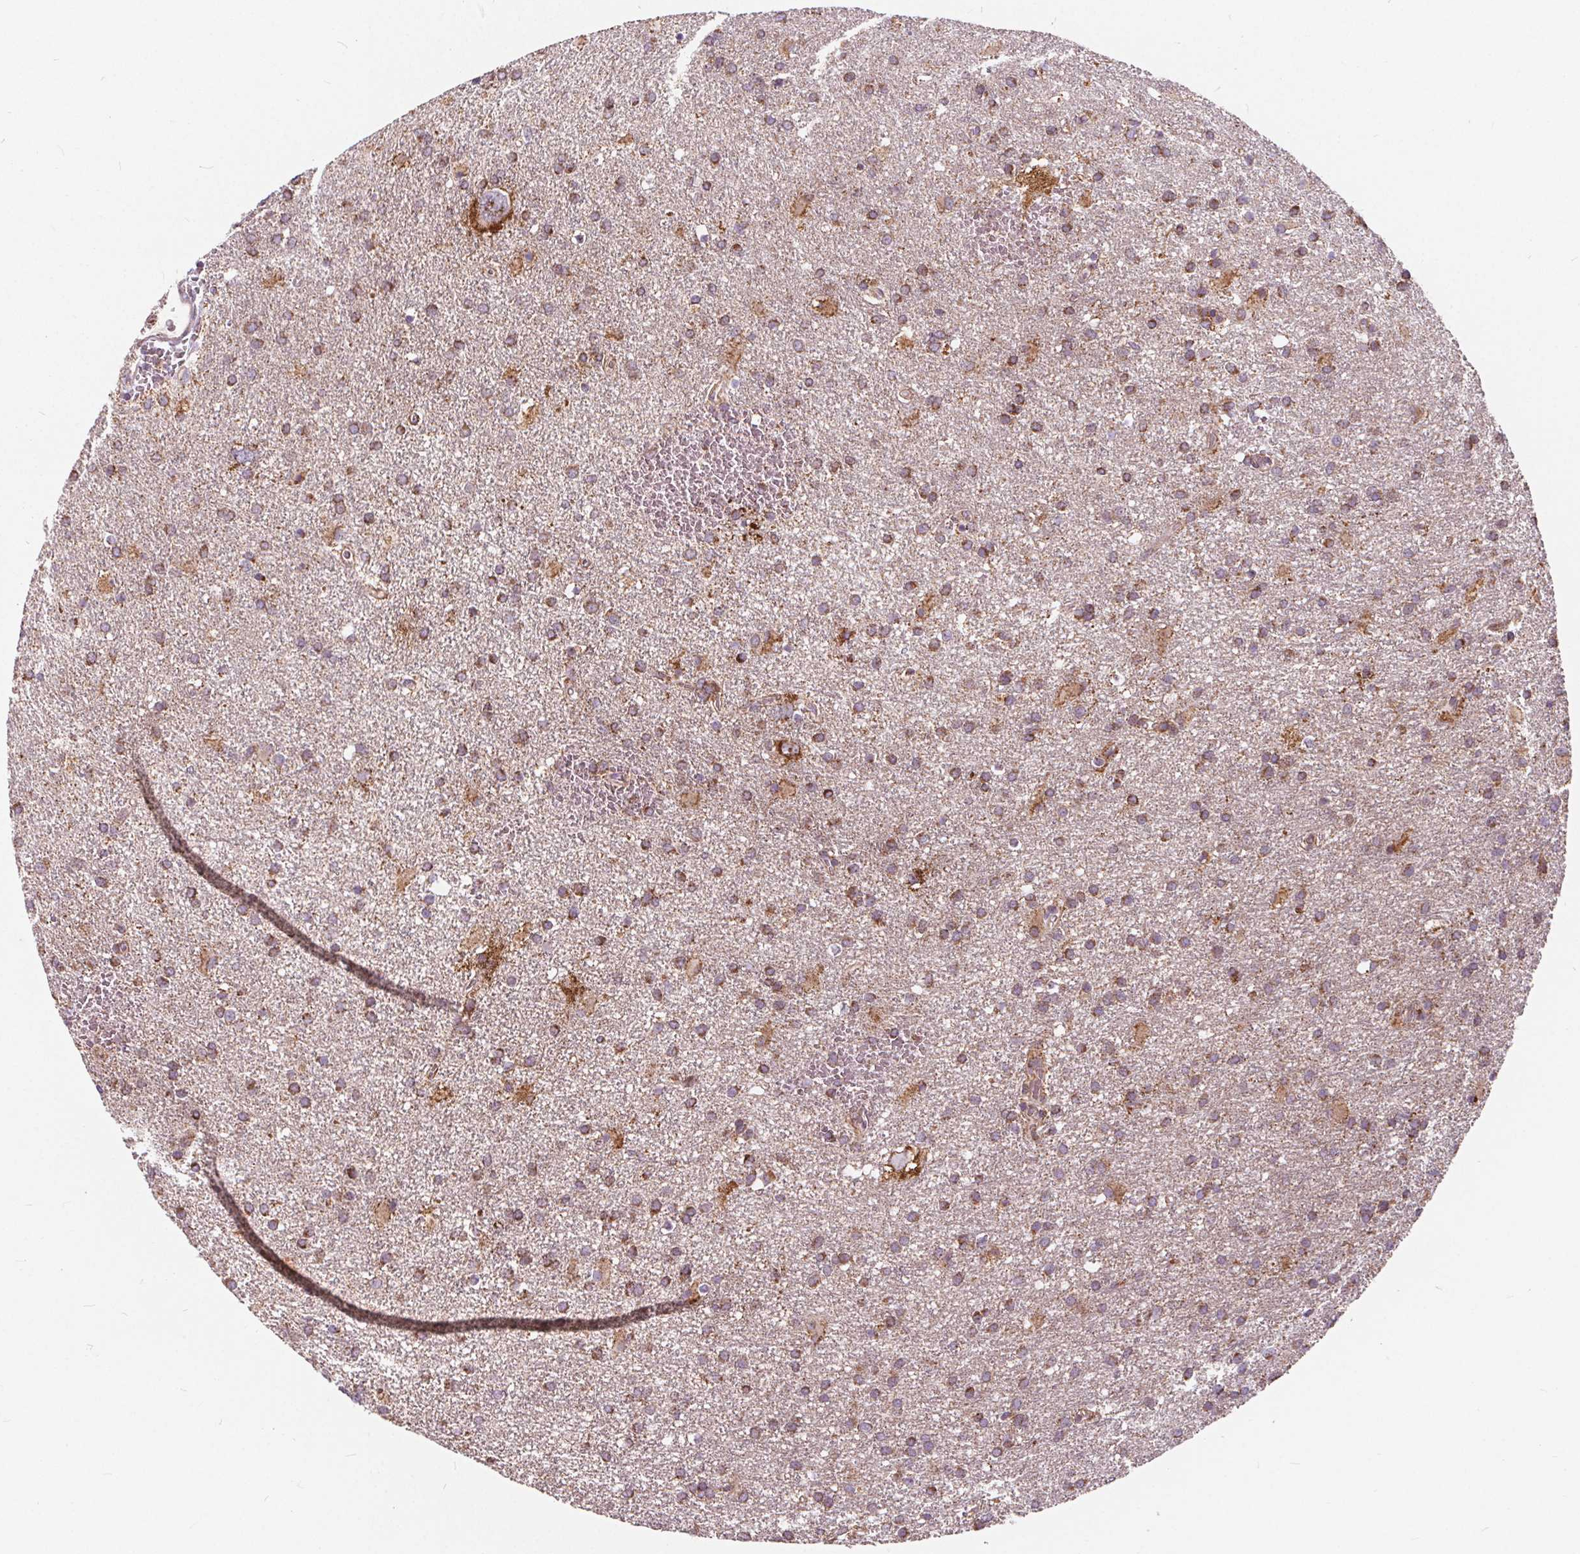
{"staining": {"intensity": "moderate", "quantity": ">75%", "location": "cytoplasmic/membranous"}, "tissue": "glioma", "cell_type": "Tumor cells", "image_type": "cancer", "snomed": [{"axis": "morphology", "description": "Glioma, malignant, Low grade"}, {"axis": "topography", "description": "Brain"}], "caption": "There is medium levels of moderate cytoplasmic/membranous expression in tumor cells of malignant glioma (low-grade), as demonstrated by immunohistochemical staining (brown color).", "gene": "PLSCR3", "patient": {"sex": "male", "age": 66}}